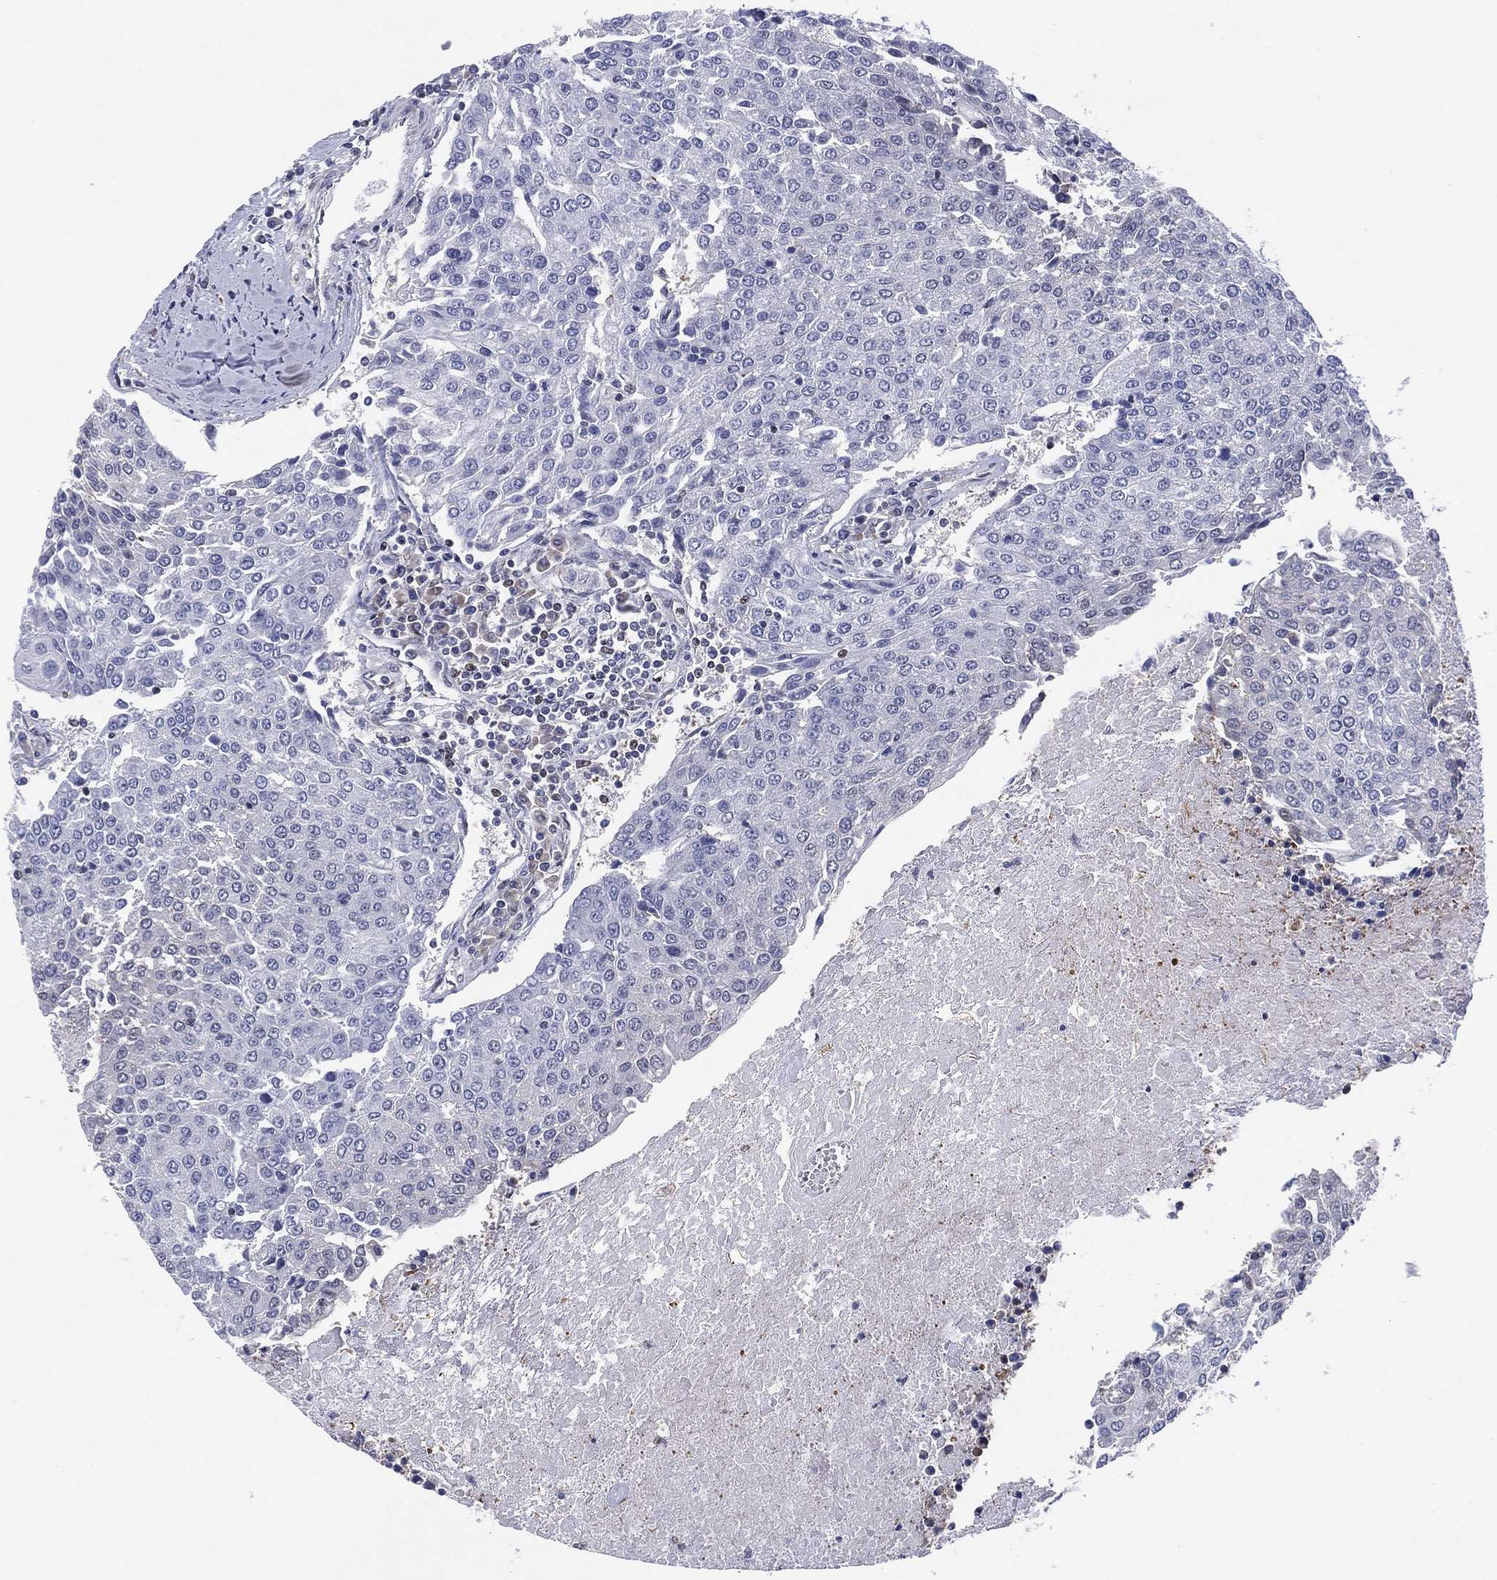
{"staining": {"intensity": "negative", "quantity": "none", "location": "none"}, "tissue": "urothelial cancer", "cell_type": "Tumor cells", "image_type": "cancer", "snomed": [{"axis": "morphology", "description": "Urothelial carcinoma, High grade"}, {"axis": "topography", "description": "Urinary bladder"}], "caption": "IHC of urothelial carcinoma (high-grade) exhibits no staining in tumor cells. (DAB (3,3'-diaminobenzidine) IHC with hematoxylin counter stain).", "gene": "SLC4A4", "patient": {"sex": "female", "age": 85}}